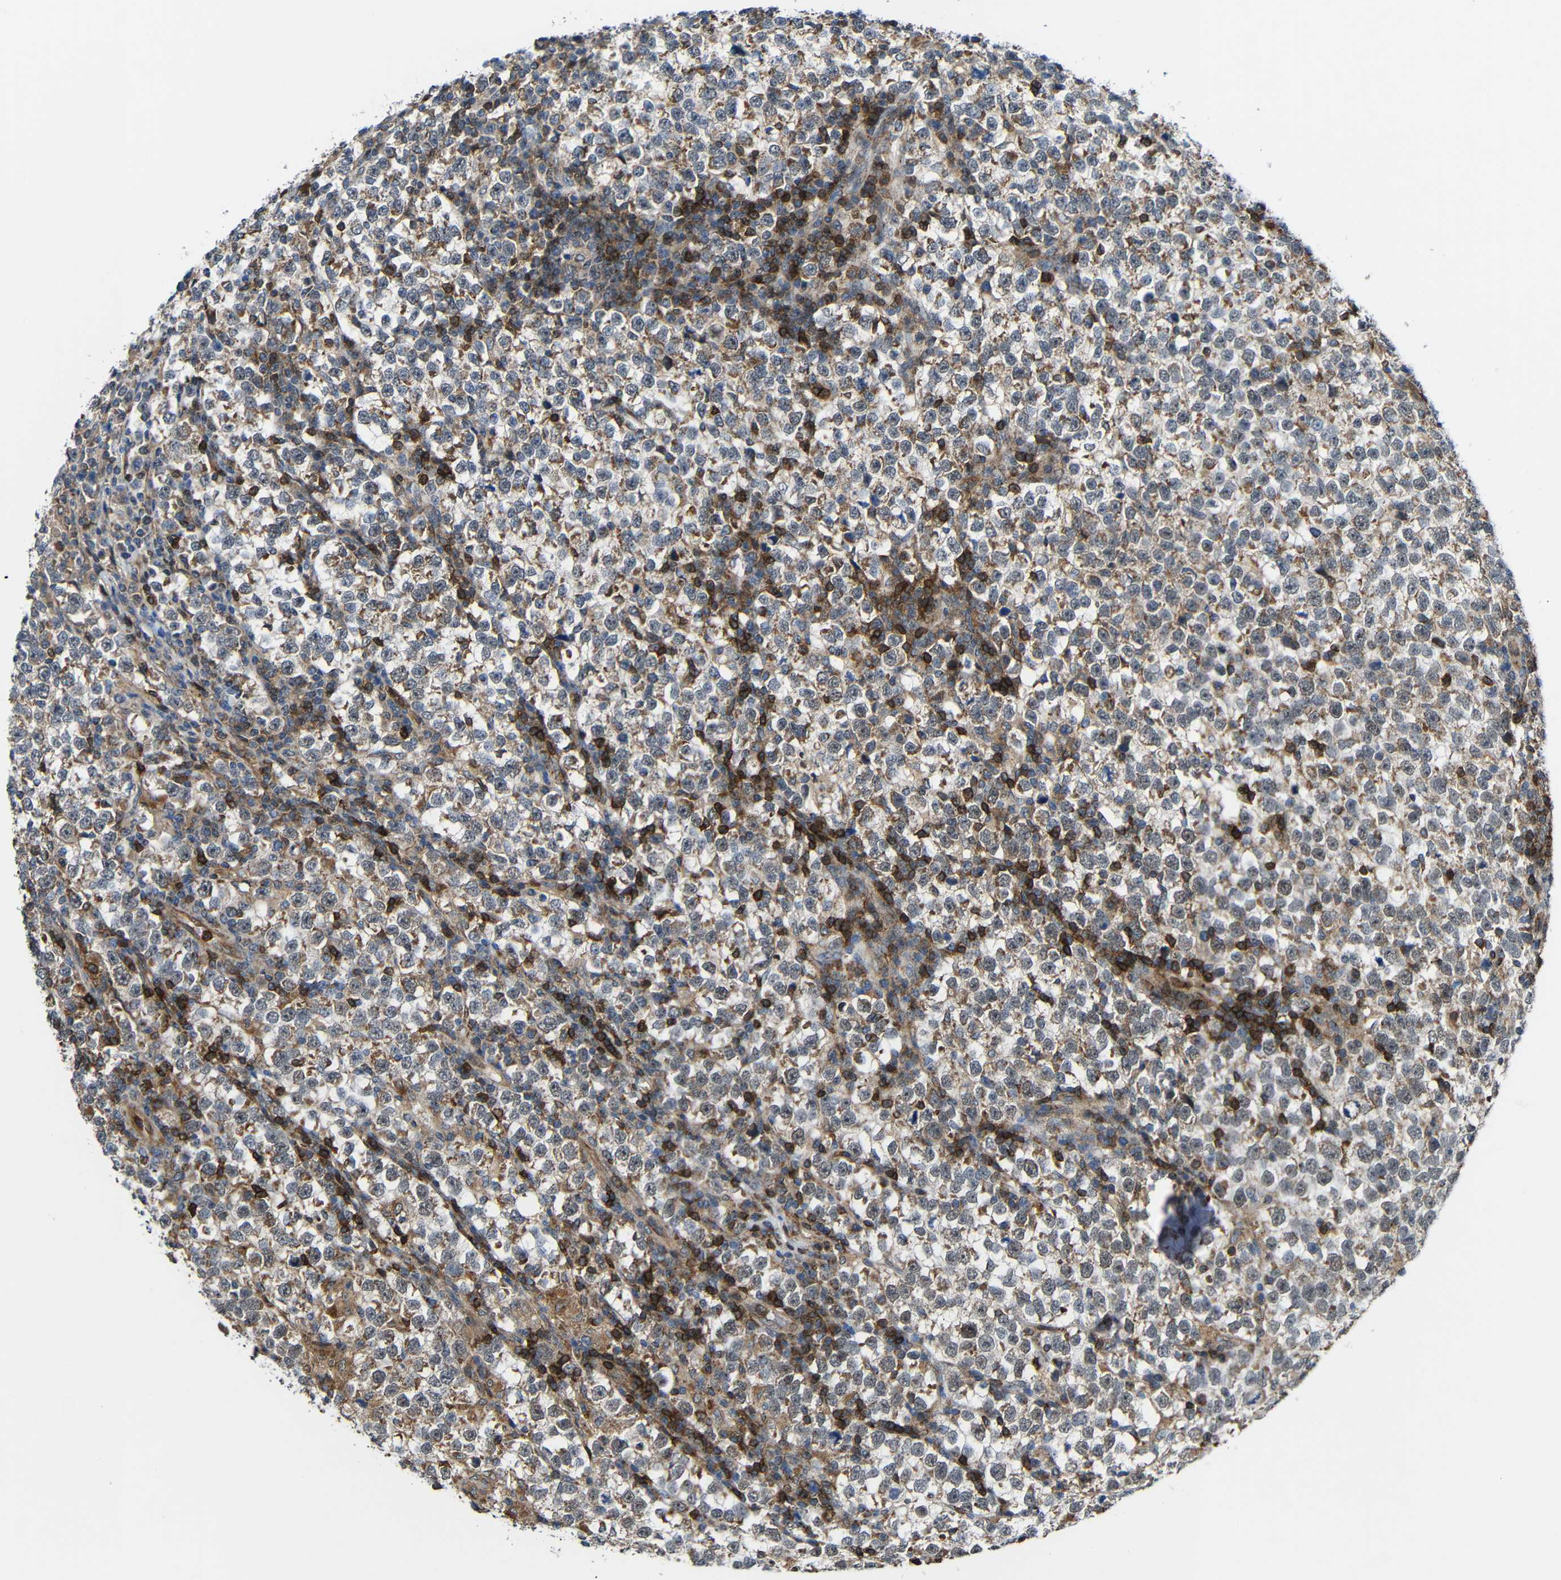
{"staining": {"intensity": "weak", "quantity": ">75%", "location": "cytoplasmic/membranous"}, "tissue": "testis cancer", "cell_type": "Tumor cells", "image_type": "cancer", "snomed": [{"axis": "morphology", "description": "Normal tissue, NOS"}, {"axis": "morphology", "description": "Seminoma, NOS"}, {"axis": "topography", "description": "Testis"}], "caption": "A histopathology image of human testis cancer (seminoma) stained for a protein reveals weak cytoplasmic/membranous brown staining in tumor cells.", "gene": "C1GALT1", "patient": {"sex": "male", "age": 43}}